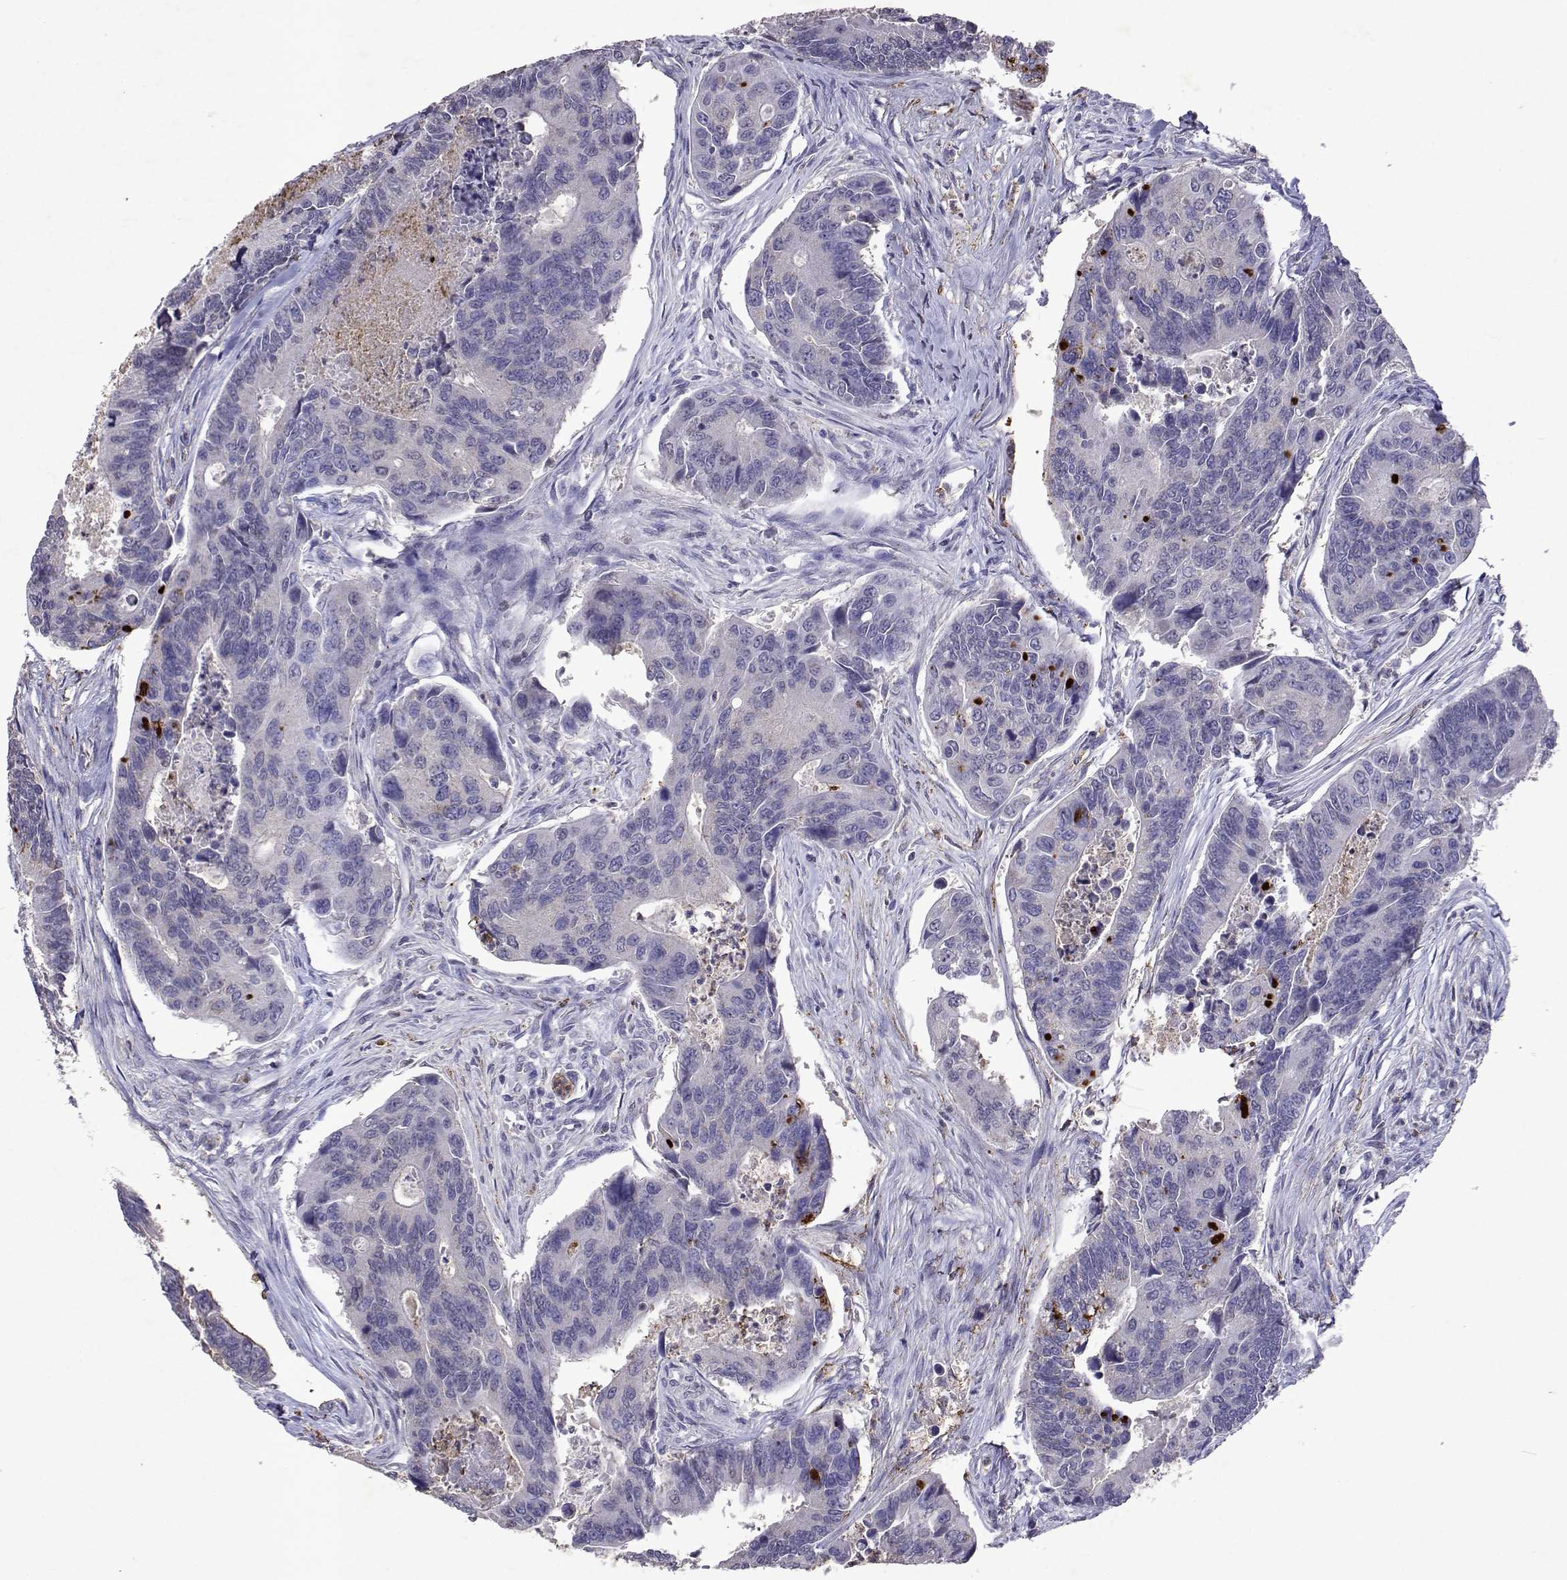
{"staining": {"intensity": "strong", "quantity": "<25%", "location": "cytoplasmic/membranous"}, "tissue": "colorectal cancer", "cell_type": "Tumor cells", "image_type": "cancer", "snomed": [{"axis": "morphology", "description": "Adenocarcinoma, NOS"}, {"axis": "topography", "description": "Colon"}], "caption": "Immunohistochemical staining of human colorectal cancer exhibits medium levels of strong cytoplasmic/membranous protein positivity in about <25% of tumor cells. (DAB (3,3'-diaminobenzidine) = brown stain, brightfield microscopy at high magnification).", "gene": "DUSP28", "patient": {"sex": "female", "age": 67}}